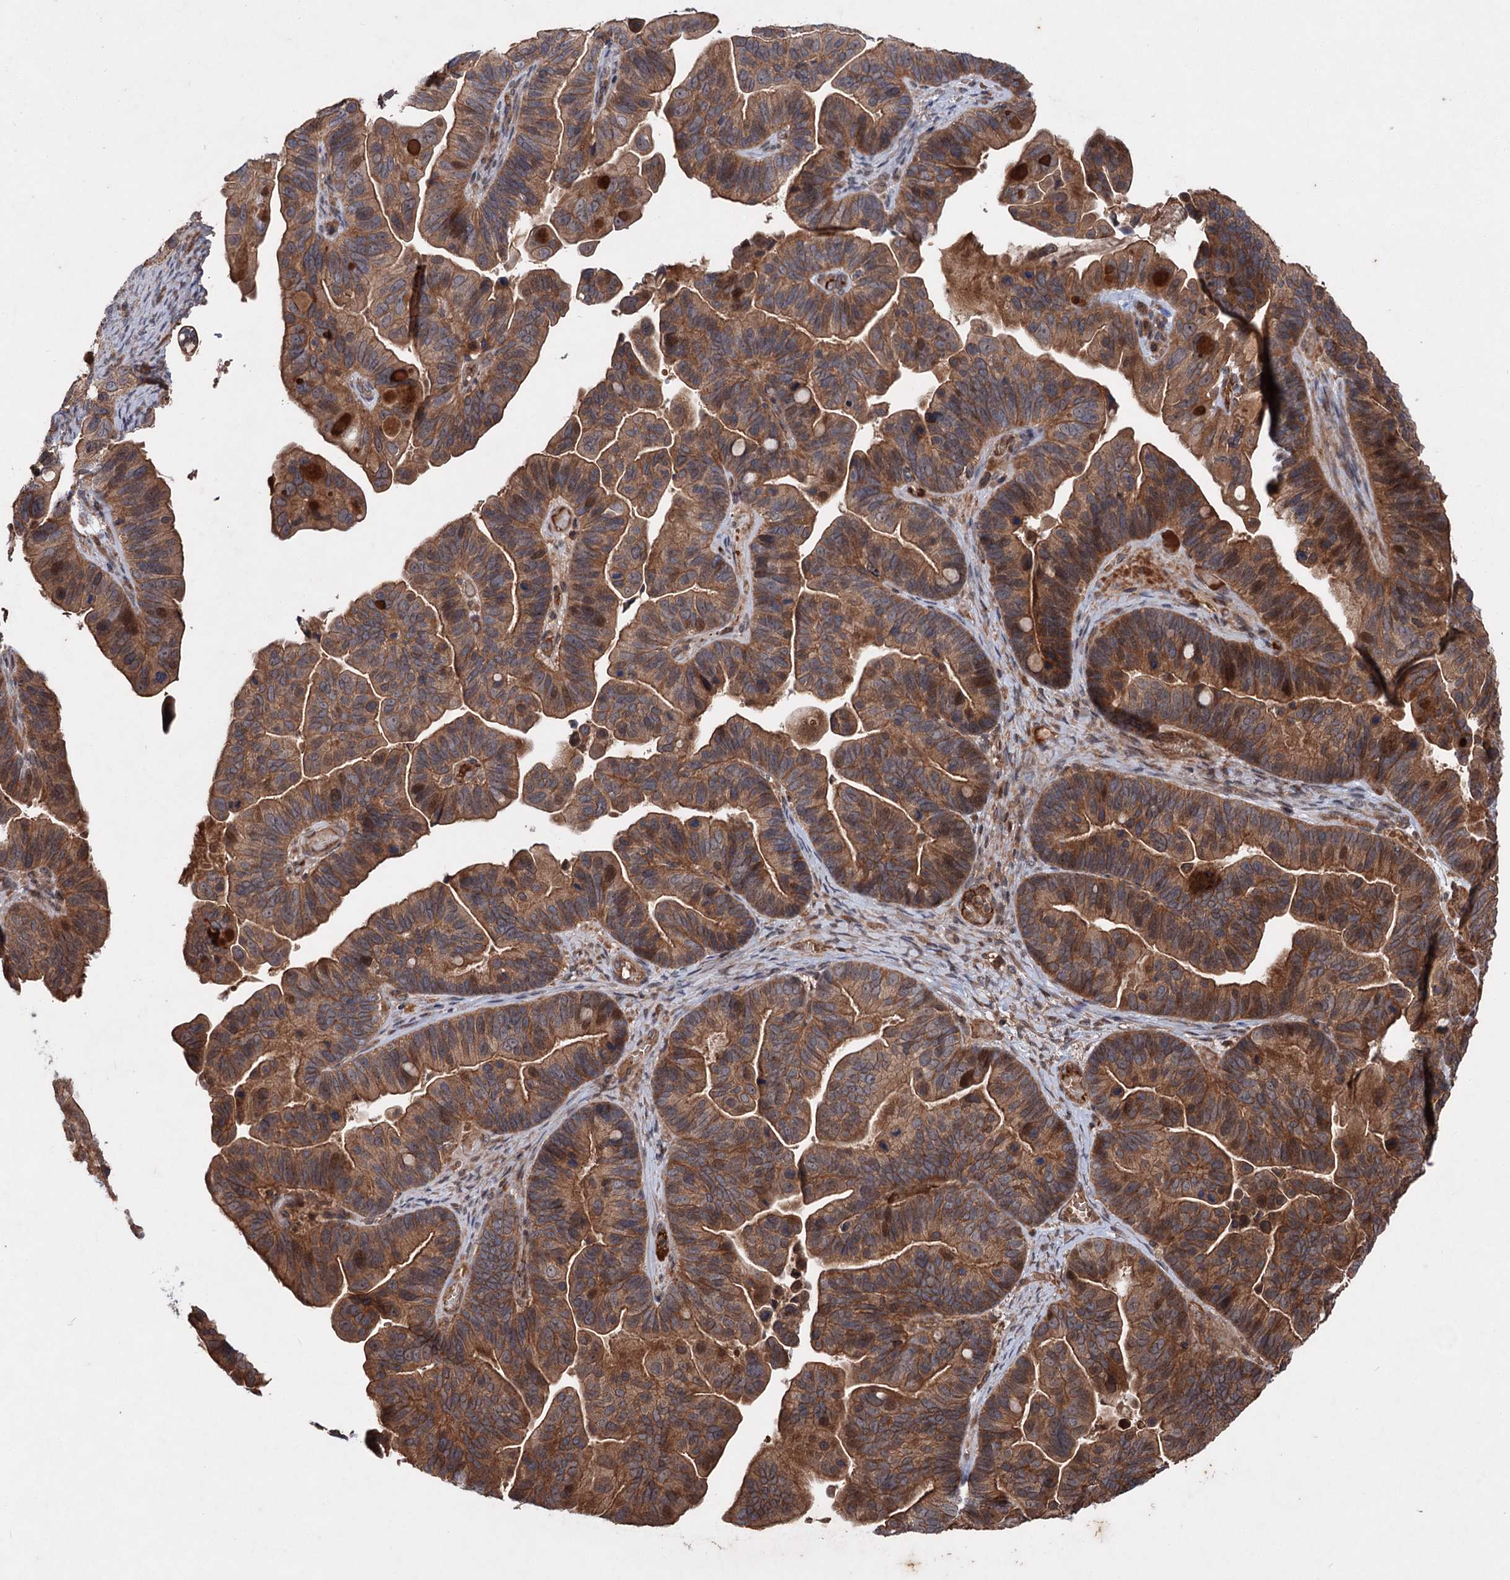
{"staining": {"intensity": "strong", "quantity": ">75%", "location": "cytoplasmic/membranous,nuclear"}, "tissue": "ovarian cancer", "cell_type": "Tumor cells", "image_type": "cancer", "snomed": [{"axis": "morphology", "description": "Cystadenocarcinoma, serous, NOS"}, {"axis": "topography", "description": "Ovary"}], "caption": "DAB immunohistochemical staining of ovarian cancer (serous cystadenocarcinoma) exhibits strong cytoplasmic/membranous and nuclear protein staining in about >75% of tumor cells.", "gene": "ADK", "patient": {"sex": "female", "age": 56}}